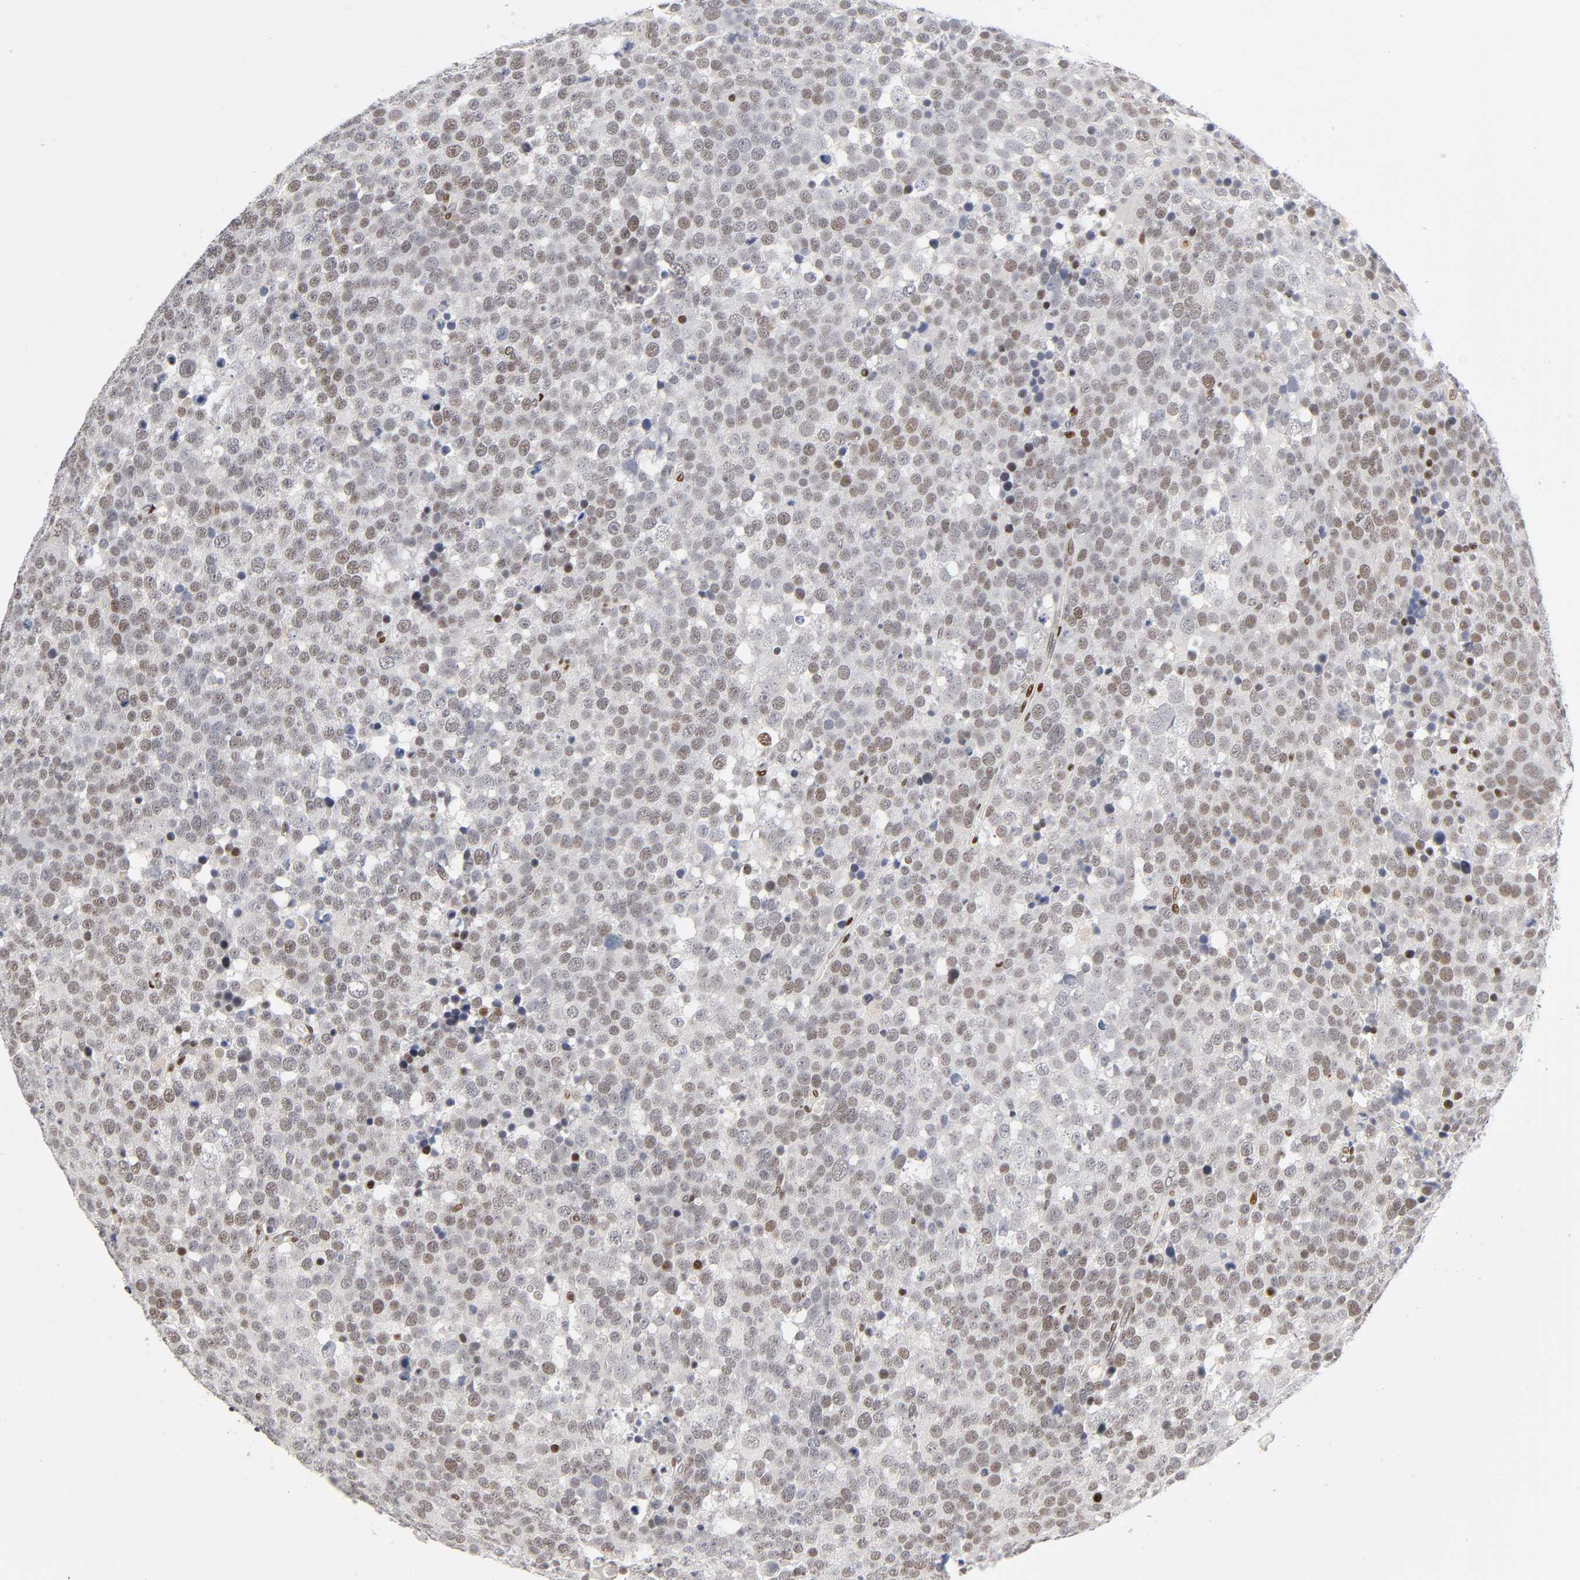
{"staining": {"intensity": "weak", "quantity": ">75%", "location": "nuclear"}, "tissue": "testis cancer", "cell_type": "Tumor cells", "image_type": "cancer", "snomed": [{"axis": "morphology", "description": "Seminoma, NOS"}, {"axis": "topography", "description": "Testis"}], "caption": "A micrograph showing weak nuclear staining in about >75% of tumor cells in testis cancer, as visualized by brown immunohistochemical staining.", "gene": "SP3", "patient": {"sex": "male", "age": 71}}